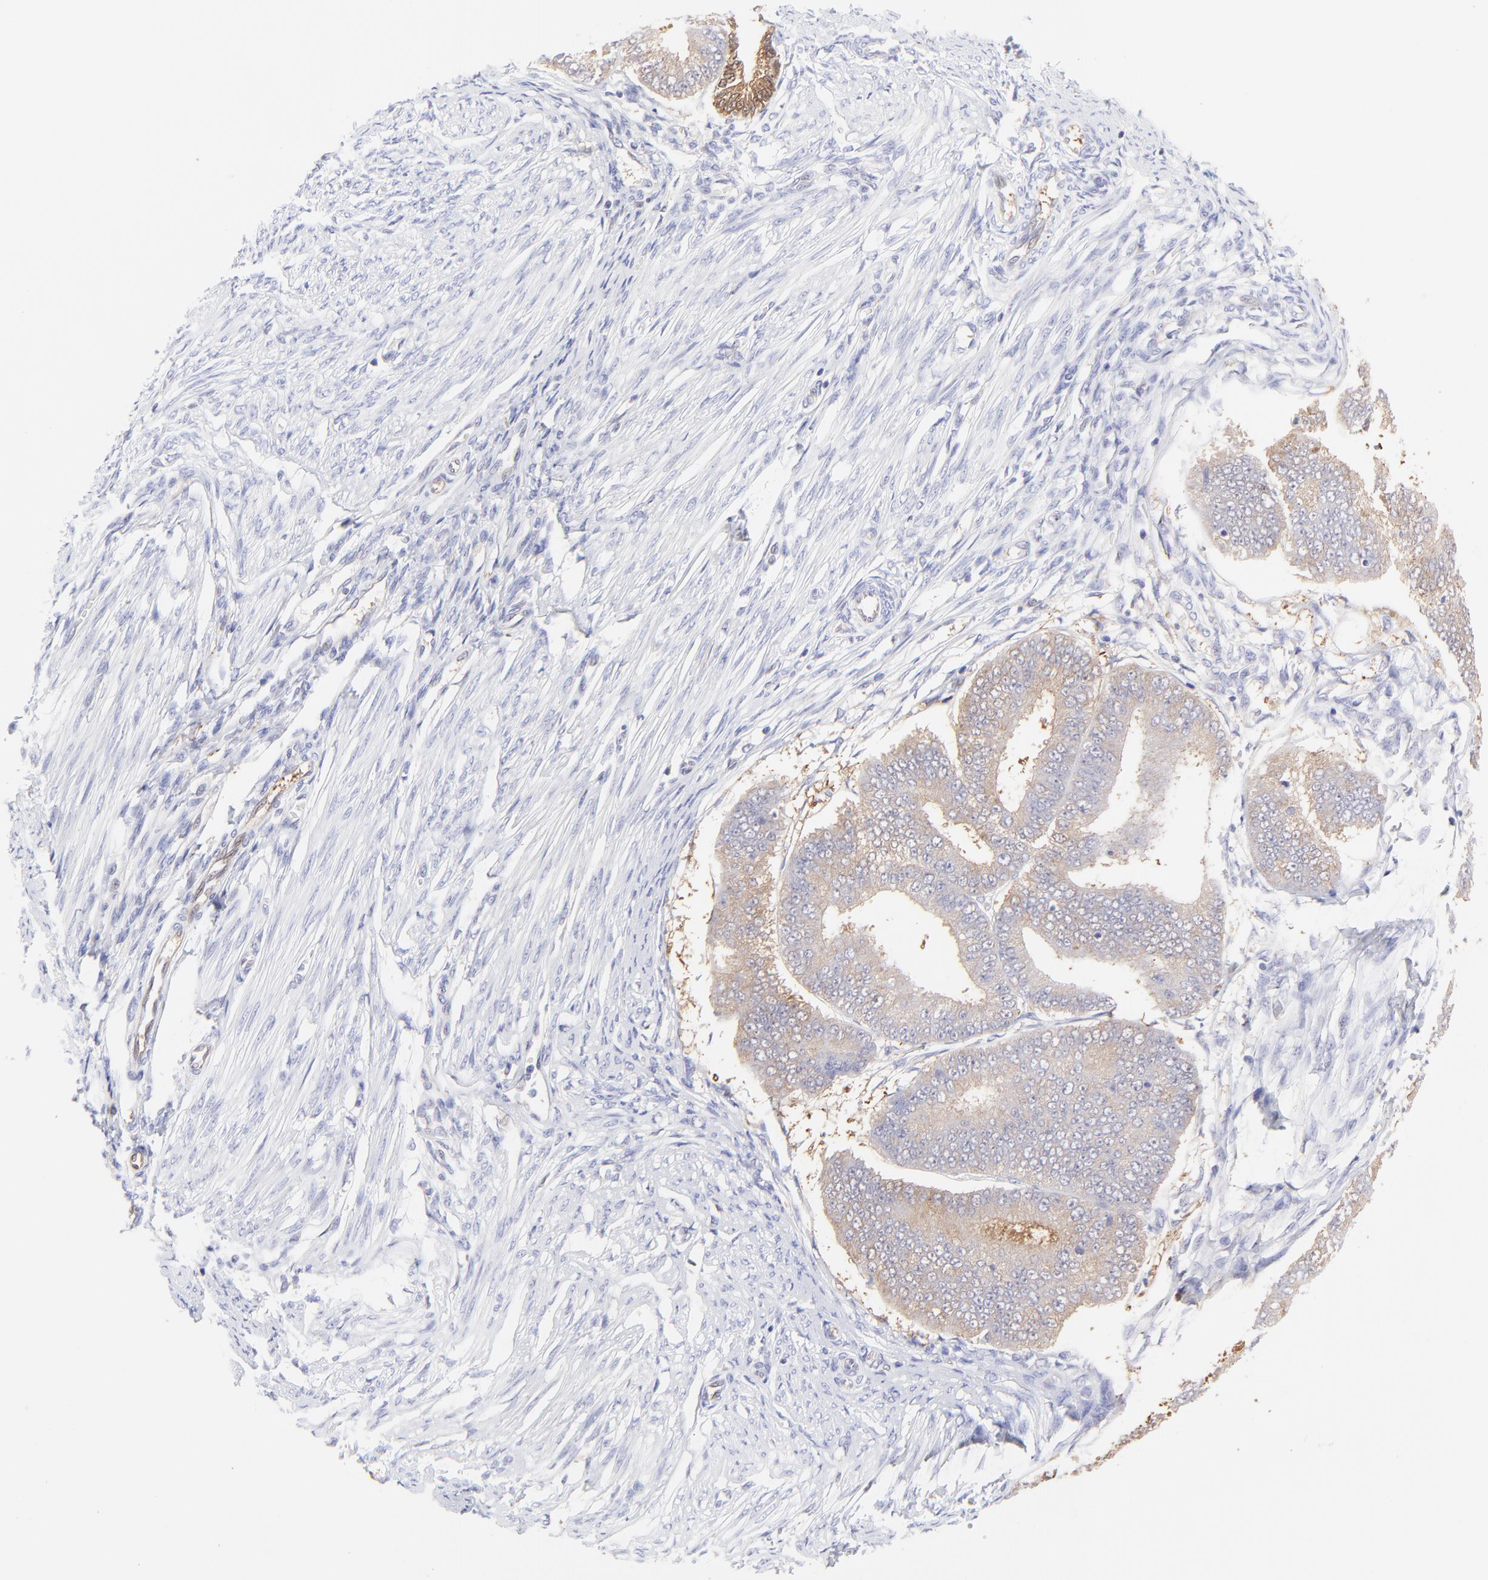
{"staining": {"intensity": "moderate", "quantity": ">75%", "location": "cytoplasmic/membranous"}, "tissue": "endometrial cancer", "cell_type": "Tumor cells", "image_type": "cancer", "snomed": [{"axis": "morphology", "description": "Adenocarcinoma, NOS"}, {"axis": "topography", "description": "Endometrium"}], "caption": "Immunohistochemistry (IHC) photomicrograph of neoplastic tissue: human endometrial cancer (adenocarcinoma) stained using IHC exhibits medium levels of moderate protein expression localized specifically in the cytoplasmic/membranous of tumor cells, appearing as a cytoplasmic/membranous brown color.", "gene": "HYAL1", "patient": {"sex": "female", "age": 63}}